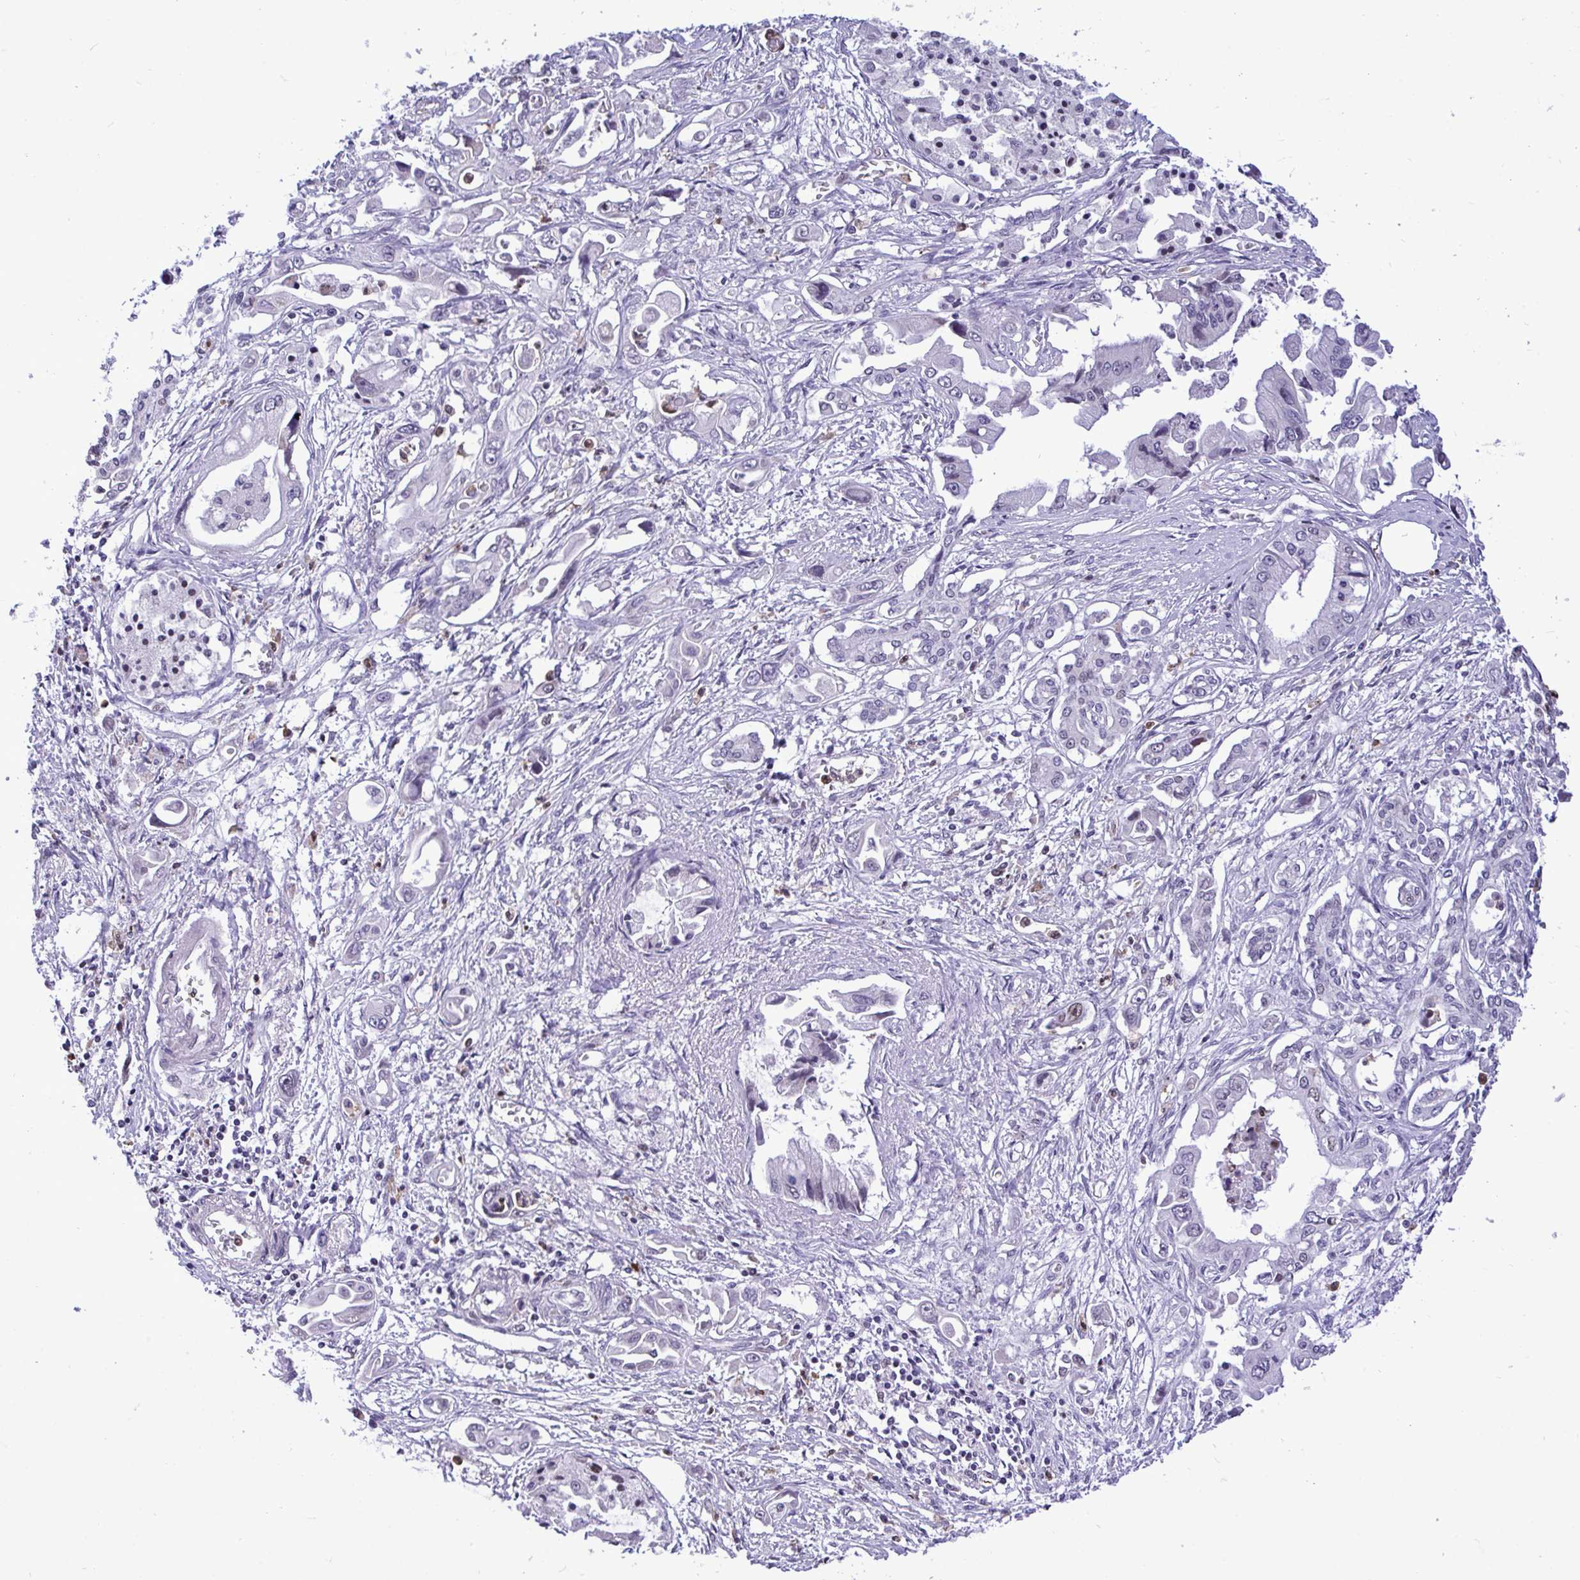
{"staining": {"intensity": "negative", "quantity": "none", "location": "none"}, "tissue": "pancreatic cancer", "cell_type": "Tumor cells", "image_type": "cancer", "snomed": [{"axis": "morphology", "description": "Adenocarcinoma, NOS"}, {"axis": "topography", "description": "Pancreas"}], "caption": "Immunohistochemistry (IHC) micrograph of human pancreatic cancer stained for a protein (brown), which exhibits no expression in tumor cells.", "gene": "C1QL2", "patient": {"sex": "male", "age": 84}}